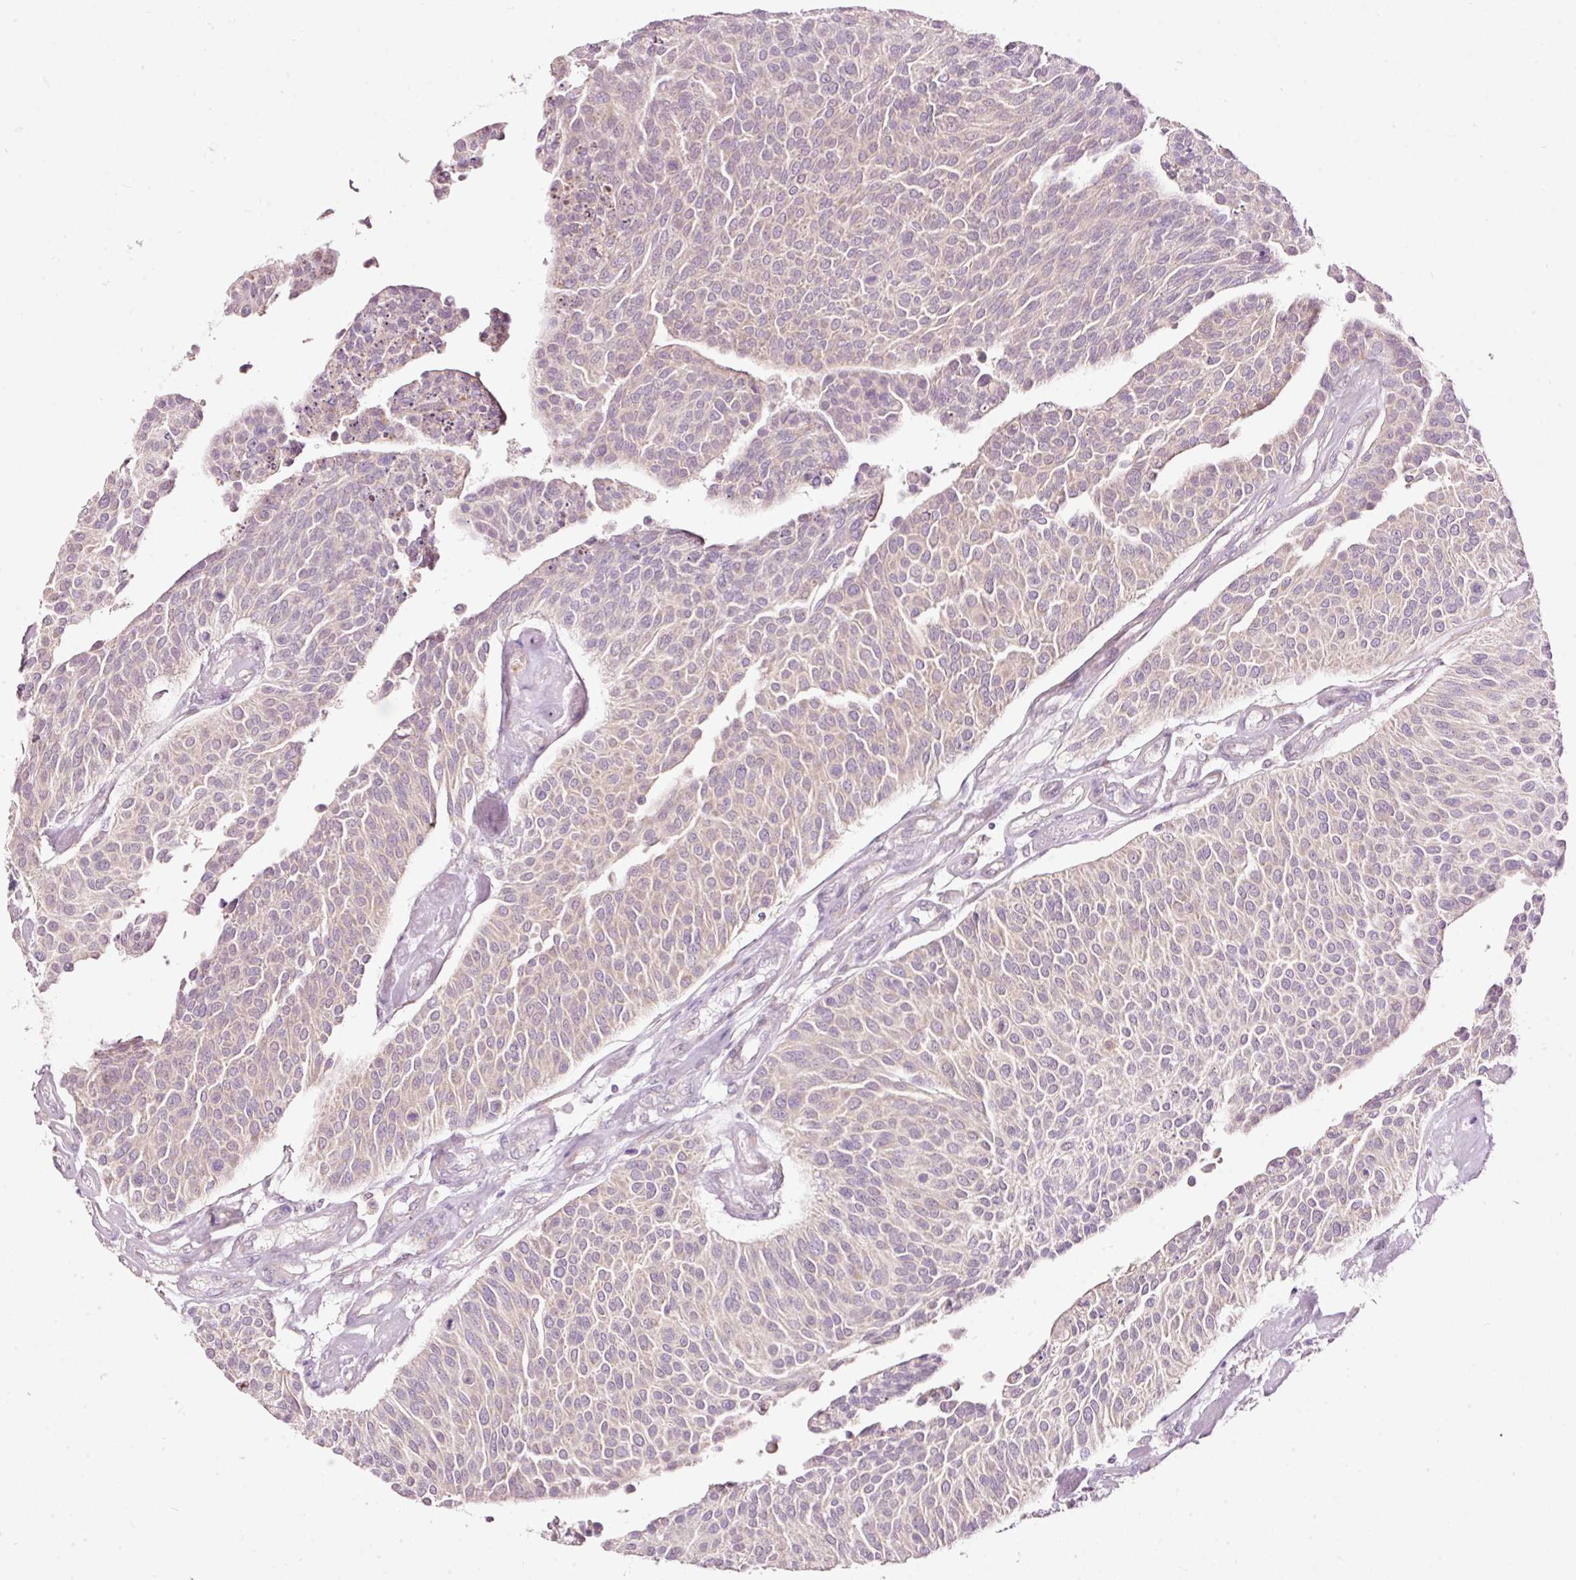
{"staining": {"intensity": "negative", "quantity": "none", "location": "none"}, "tissue": "urothelial cancer", "cell_type": "Tumor cells", "image_type": "cancer", "snomed": [{"axis": "morphology", "description": "Urothelial carcinoma, NOS"}, {"axis": "topography", "description": "Urinary bladder"}], "caption": "There is no significant expression in tumor cells of urothelial cancer.", "gene": "RSPO2", "patient": {"sex": "male", "age": 55}}